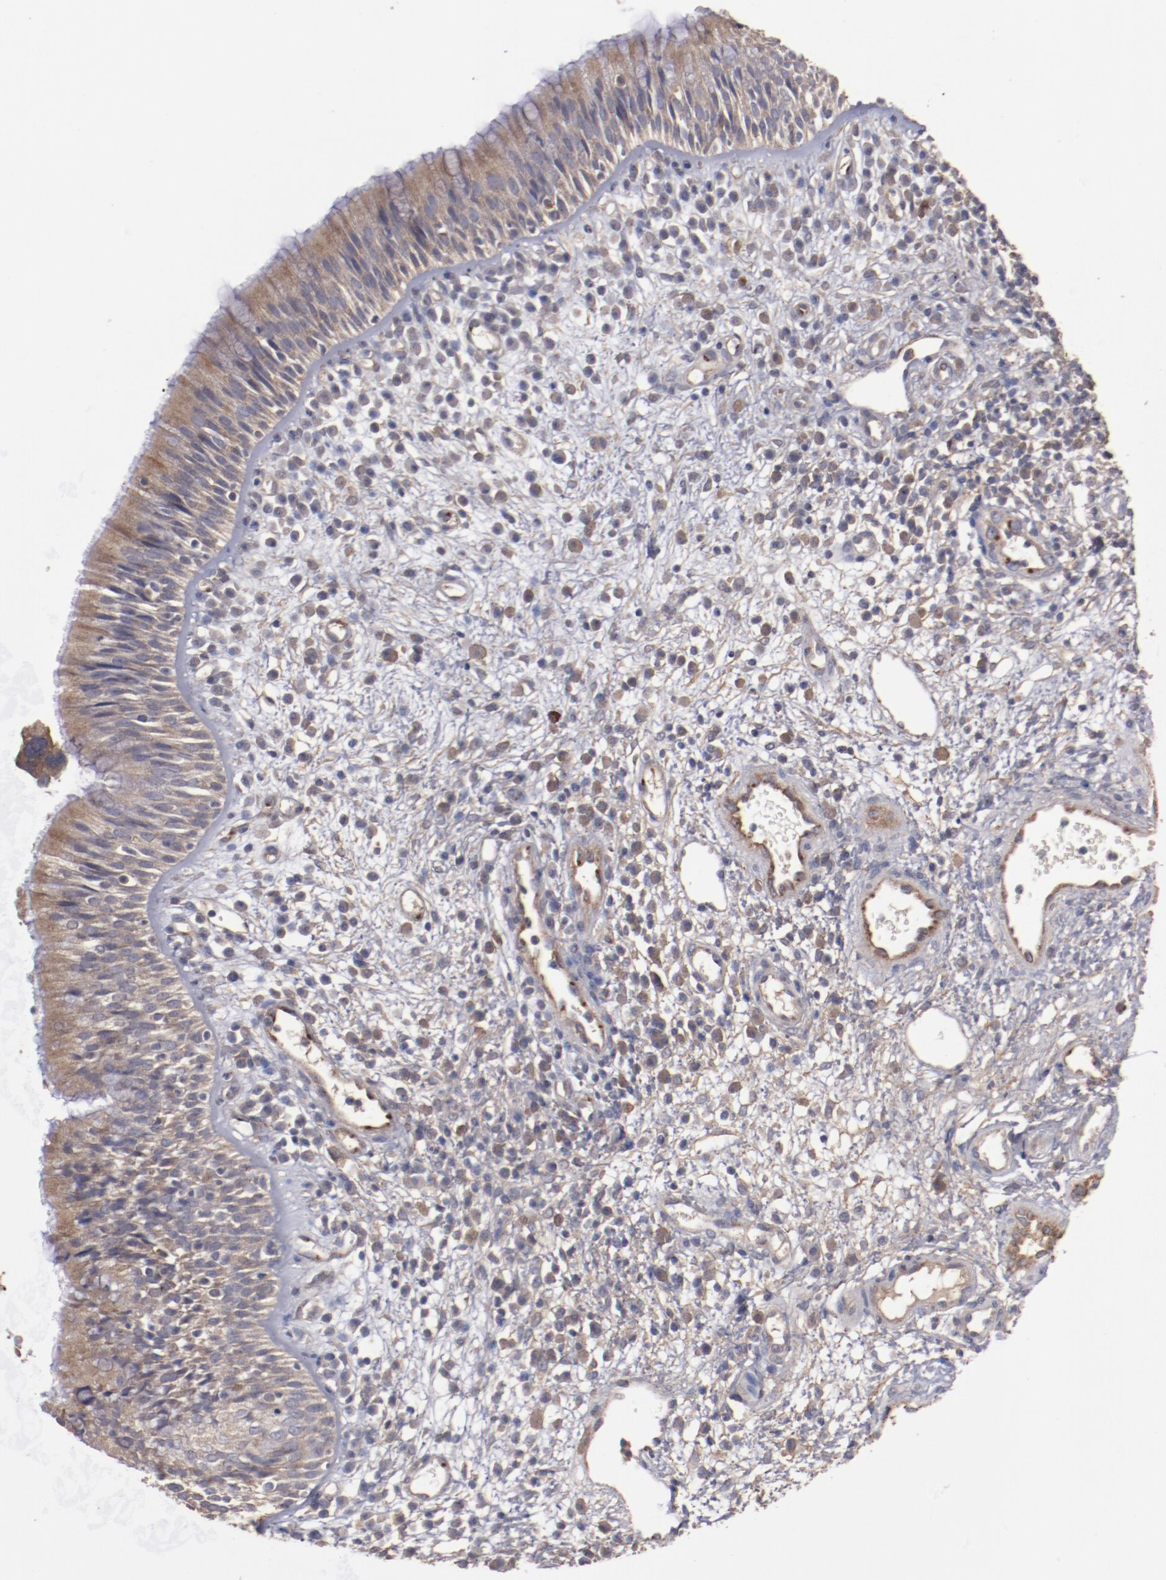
{"staining": {"intensity": "moderate", "quantity": ">75%", "location": "cytoplasmic/membranous"}, "tissue": "nasopharynx", "cell_type": "Respiratory epithelial cells", "image_type": "normal", "snomed": [{"axis": "morphology", "description": "Normal tissue, NOS"}, {"axis": "morphology", "description": "Inflammation, NOS"}, {"axis": "morphology", "description": "Malignant melanoma, Metastatic site"}, {"axis": "topography", "description": "Nasopharynx"}], "caption": "Immunohistochemical staining of benign nasopharynx reveals >75% levels of moderate cytoplasmic/membranous protein expression in approximately >75% of respiratory epithelial cells. The protein is stained brown, and the nuclei are stained in blue (DAB IHC with brightfield microscopy, high magnification).", "gene": "DIPK2B", "patient": {"sex": "female", "age": 55}}